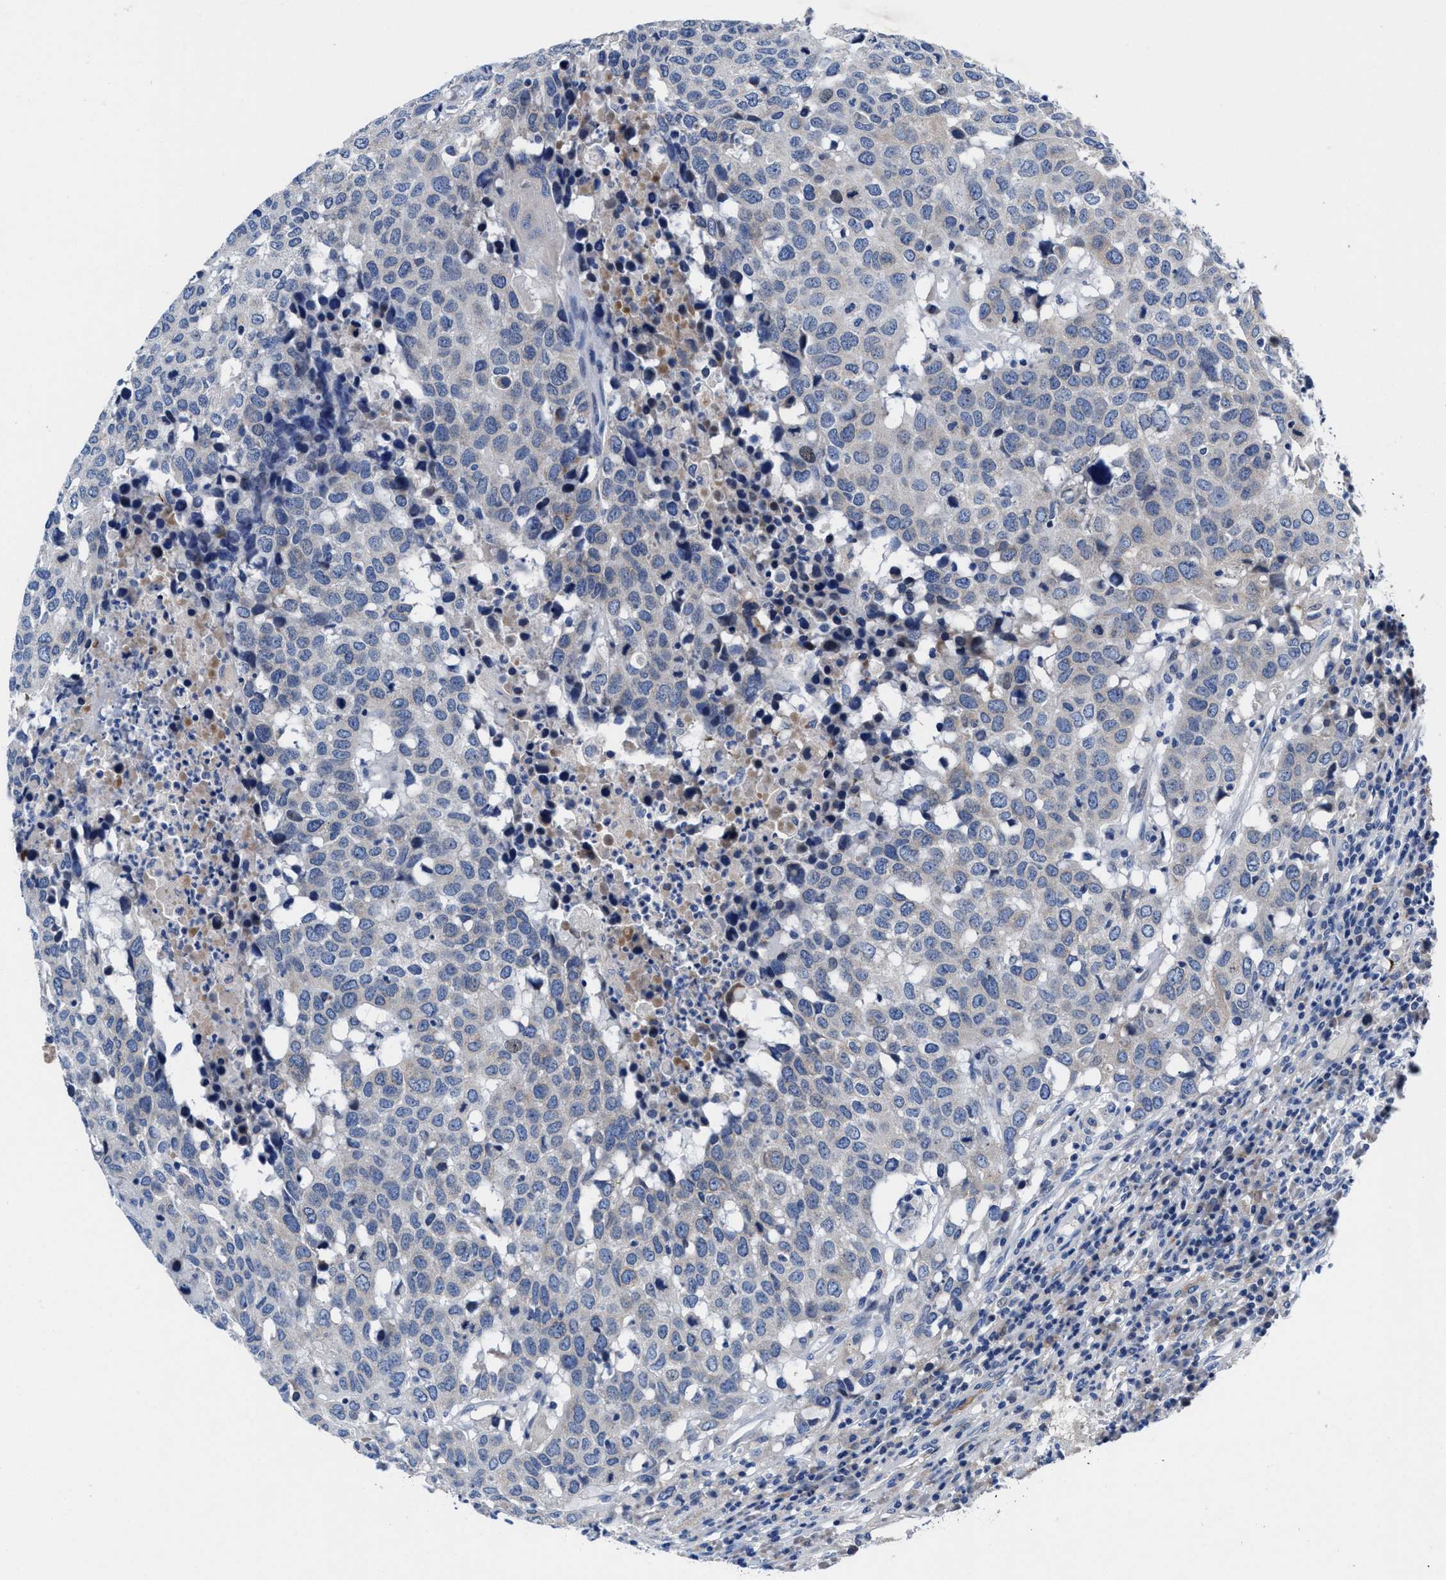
{"staining": {"intensity": "negative", "quantity": "none", "location": "none"}, "tissue": "head and neck cancer", "cell_type": "Tumor cells", "image_type": "cancer", "snomed": [{"axis": "morphology", "description": "Squamous cell carcinoma, NOS"}, {"axis": "topography", "description": "Head-Neck"}], "caption": "An image of human head and neck cancer is negative for staining in tumor cells.", "gene": "DHRS13", "patient": {"sex": "male", "age": 66}}